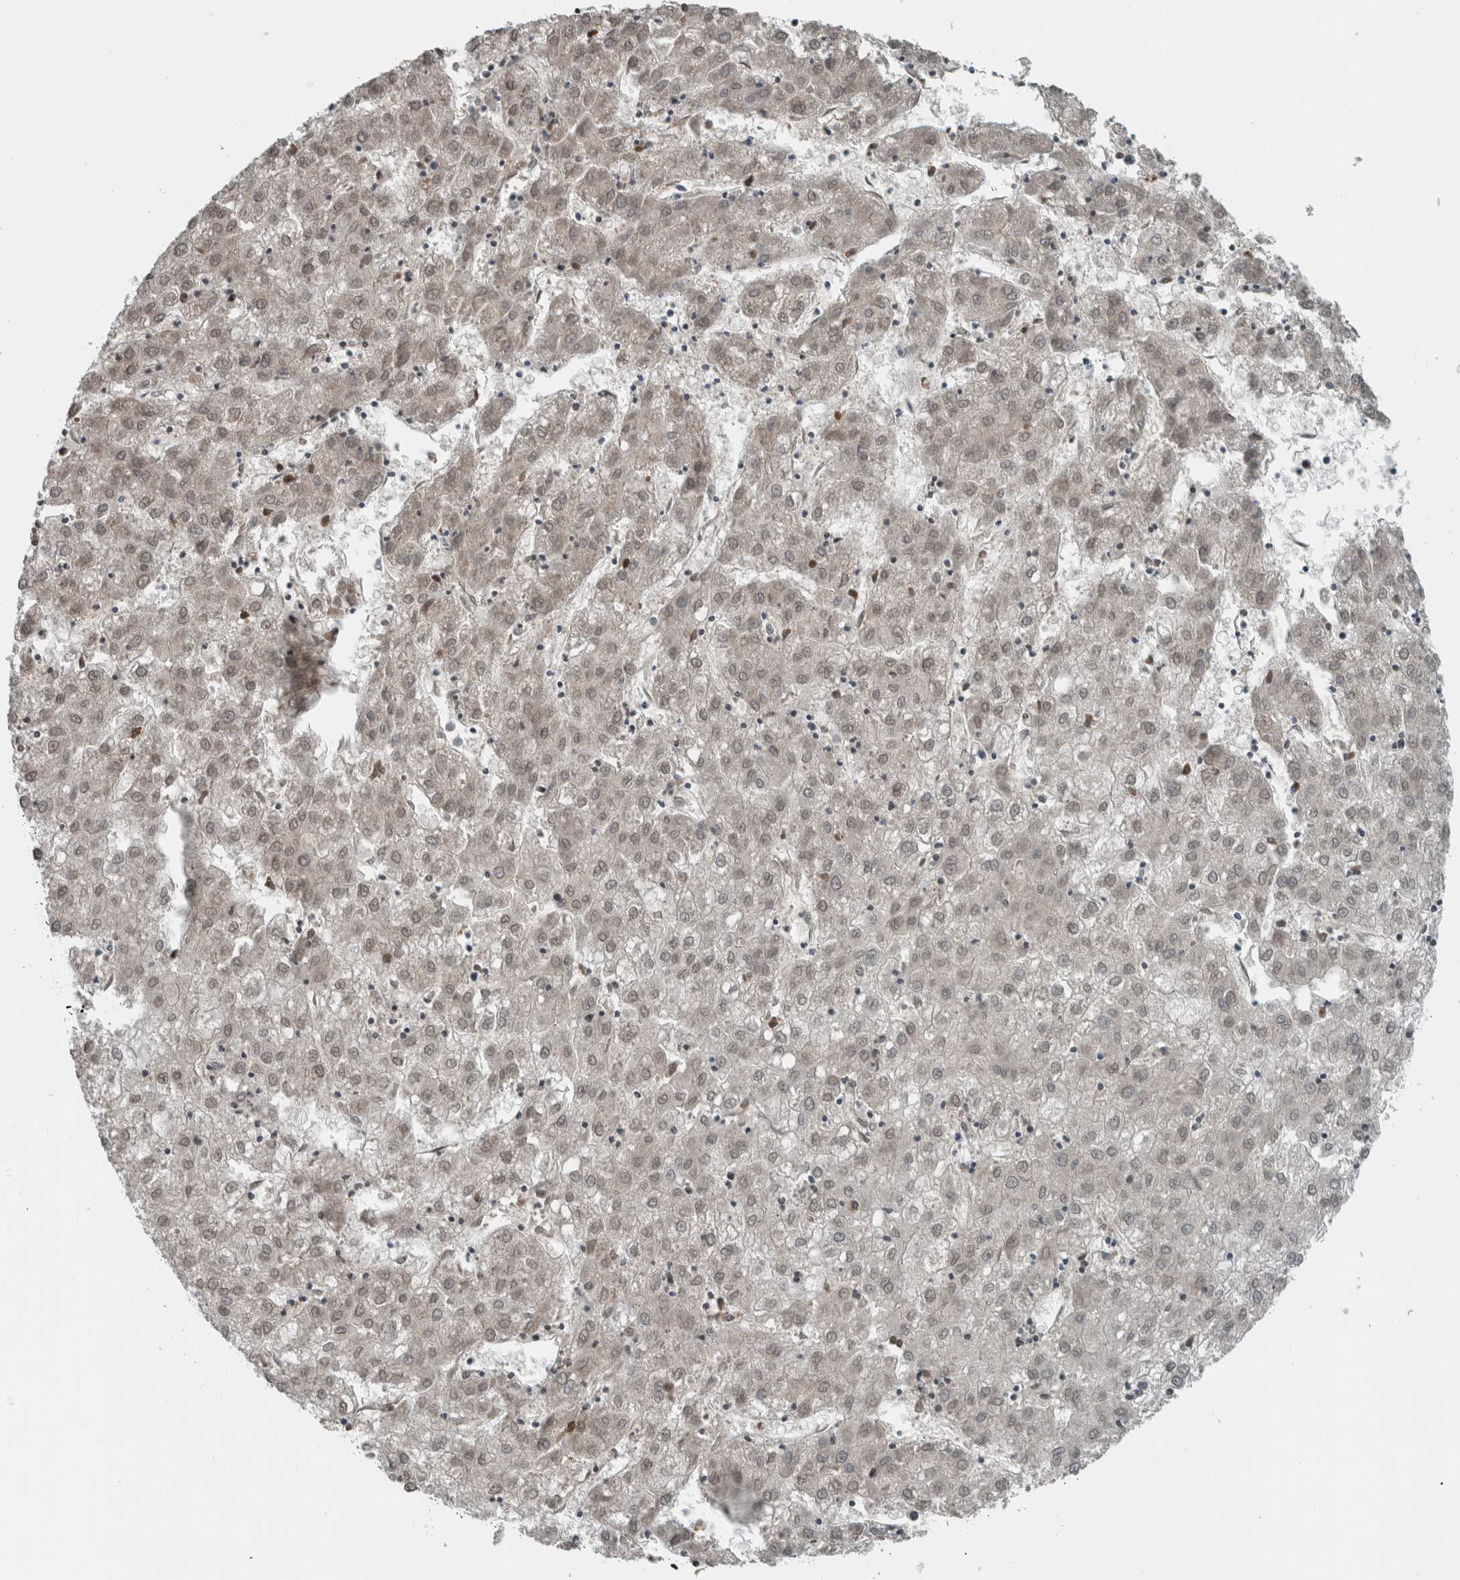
{"staining": {"intensity": "weak", "quantity": "<25%", "location": "nuclear"}, "tissue": "liver cancer", "cell_type": "Tumor cells", "image_type": "cancer", "snomed": [{"axis": "morphology", "description": "Carcinoma, Hepatocellular, NOS"}, {"axis": "topography", "description": "Liver"}], "caption": "Immunohistochemistry histopathology image of liver cancer (hepatocellular carcinoma) stained for a protein (brown), which displays no expression in tumor cells.", "gene": "SPAG7", "patient": {"sex": "male", "age": 72}}